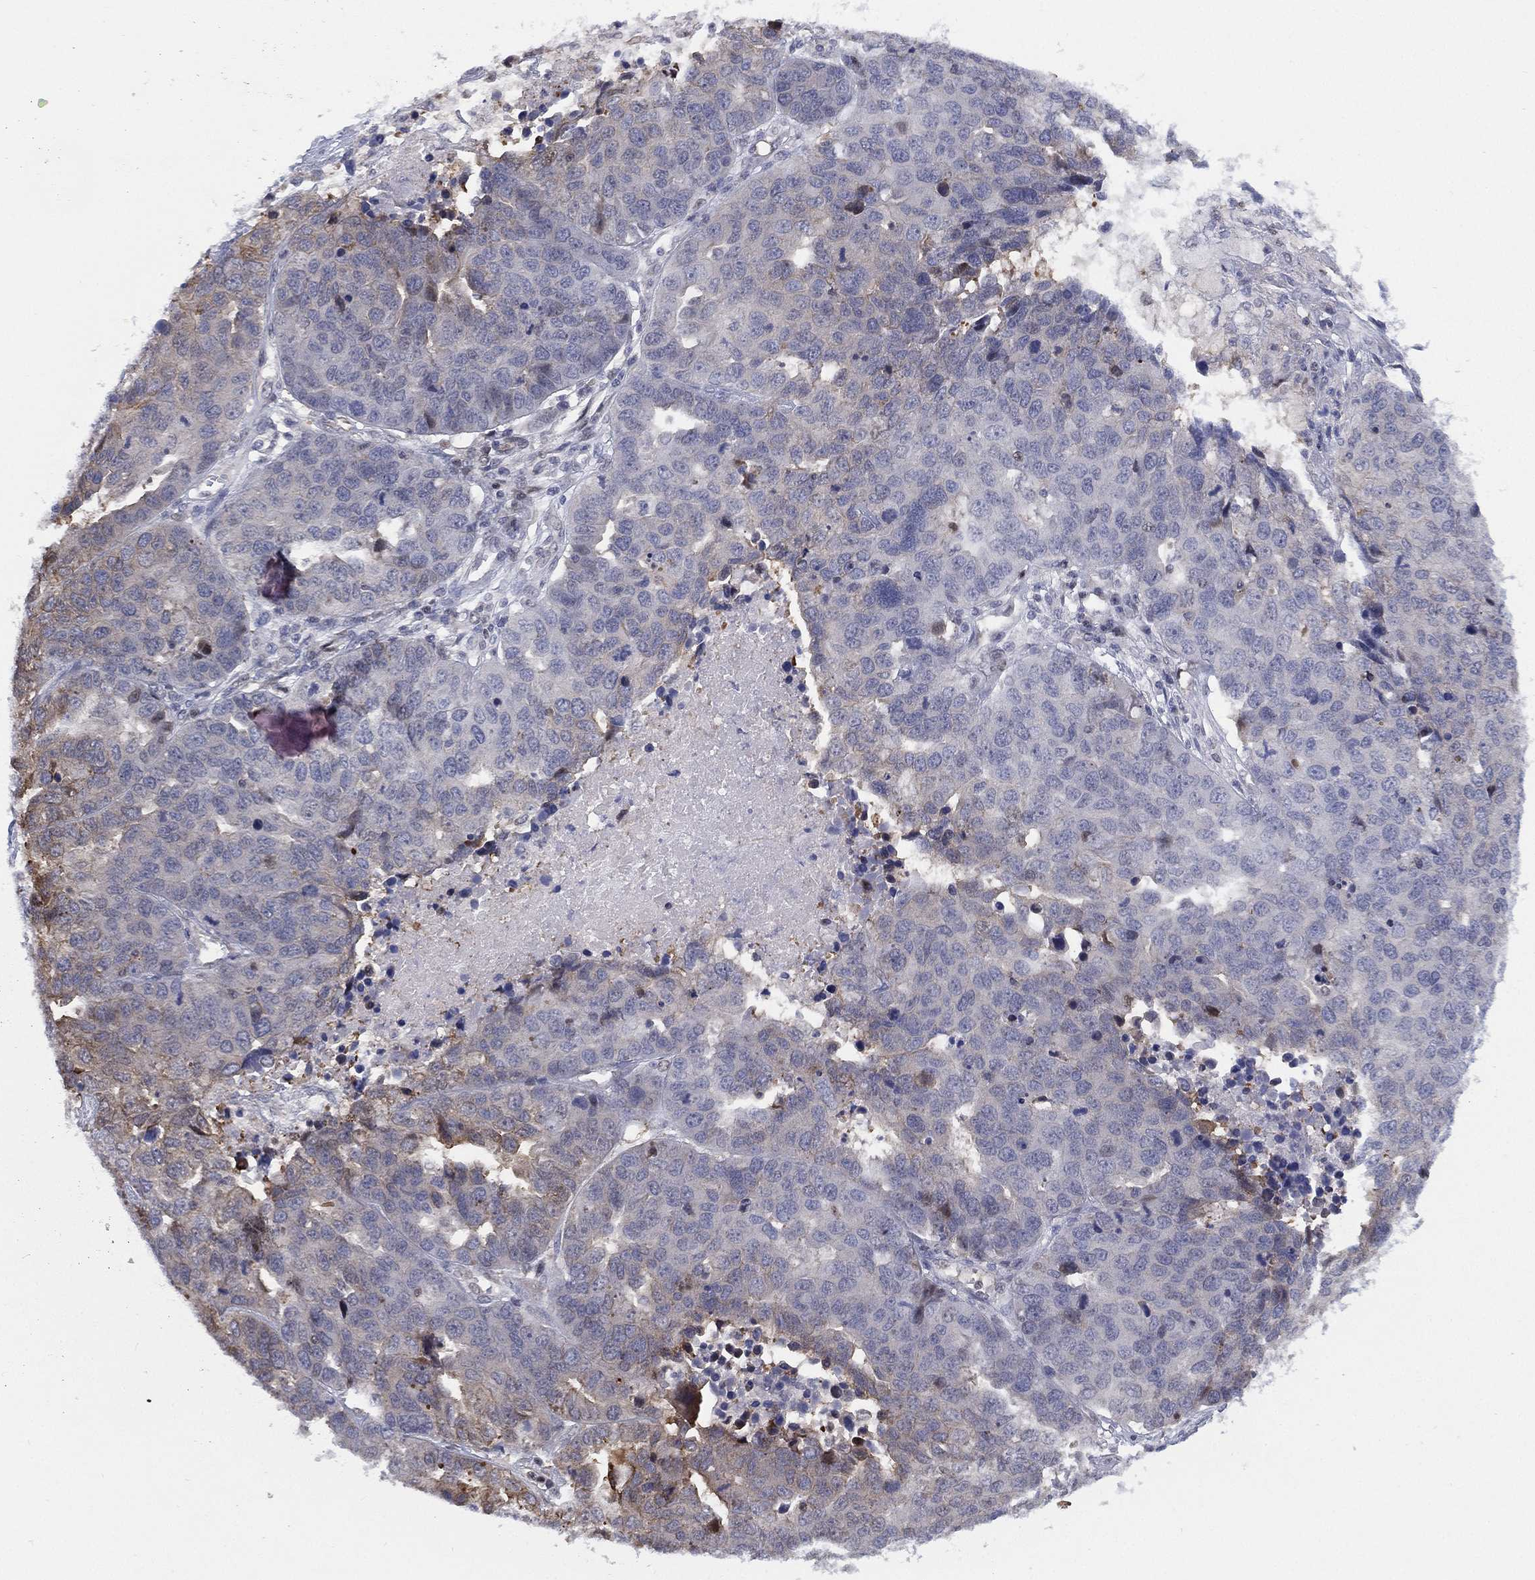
{"staining": {"intensity": "weak", "quantity": "<25%", "location": "cytoplasmic/membranous"}, "tissue": "ovarian cancer", "cell_type": "Tumor cells", "image_type": "cancer", "snomed": [{"axis": "morphology", "description": "Cystadenocarcinoma, serous, NOS"}, {"axis": "topography", "description": "Ovary"}], "caption": "Image shows no significant protein staining in tumor cells of ovarian cancer.", "gene": "SLC4A4", "patient": {"sex": "female", "age": 87}}